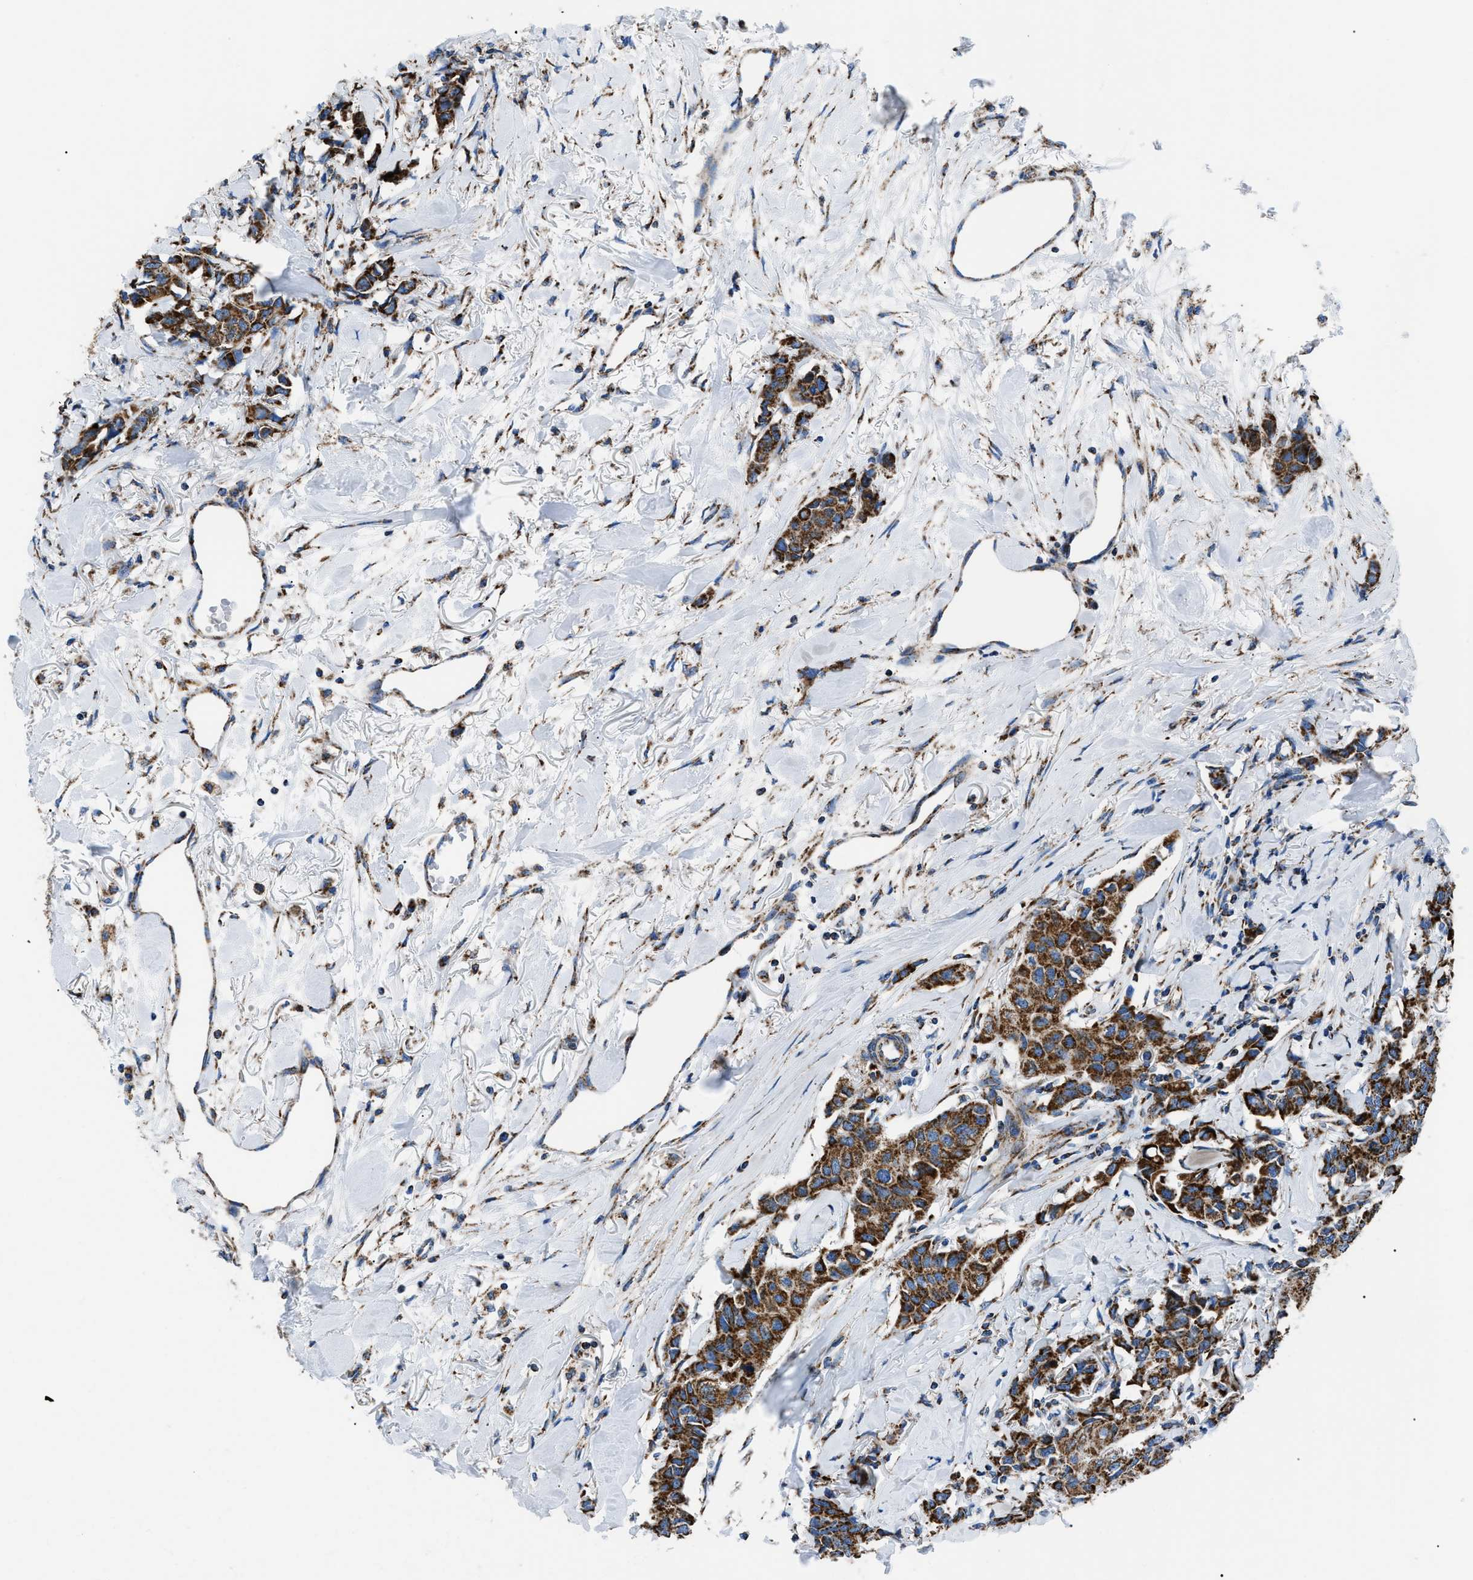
{"staining": {"intensity": "strong", "quantity": ">75%", "location": "cytoplasmic/membranous"}, "tissue": "breast cancer", "cell_type": "Tumor cells", "image_type": "cancer", "snomed": [{"axis": "morphology", "description": "Duct carcinoma"}, {"axis": "topography", "description": "Breast"}], "caption": "Immunohistochemical staining of breast cancer (infiltrating ductal carcinoma) shows high levels of strong cytoplasmic/membranous expression in approximately >75% of tumor cells.", "gene": "PHB2", "patient": {"sex": "female", "age": 80}}